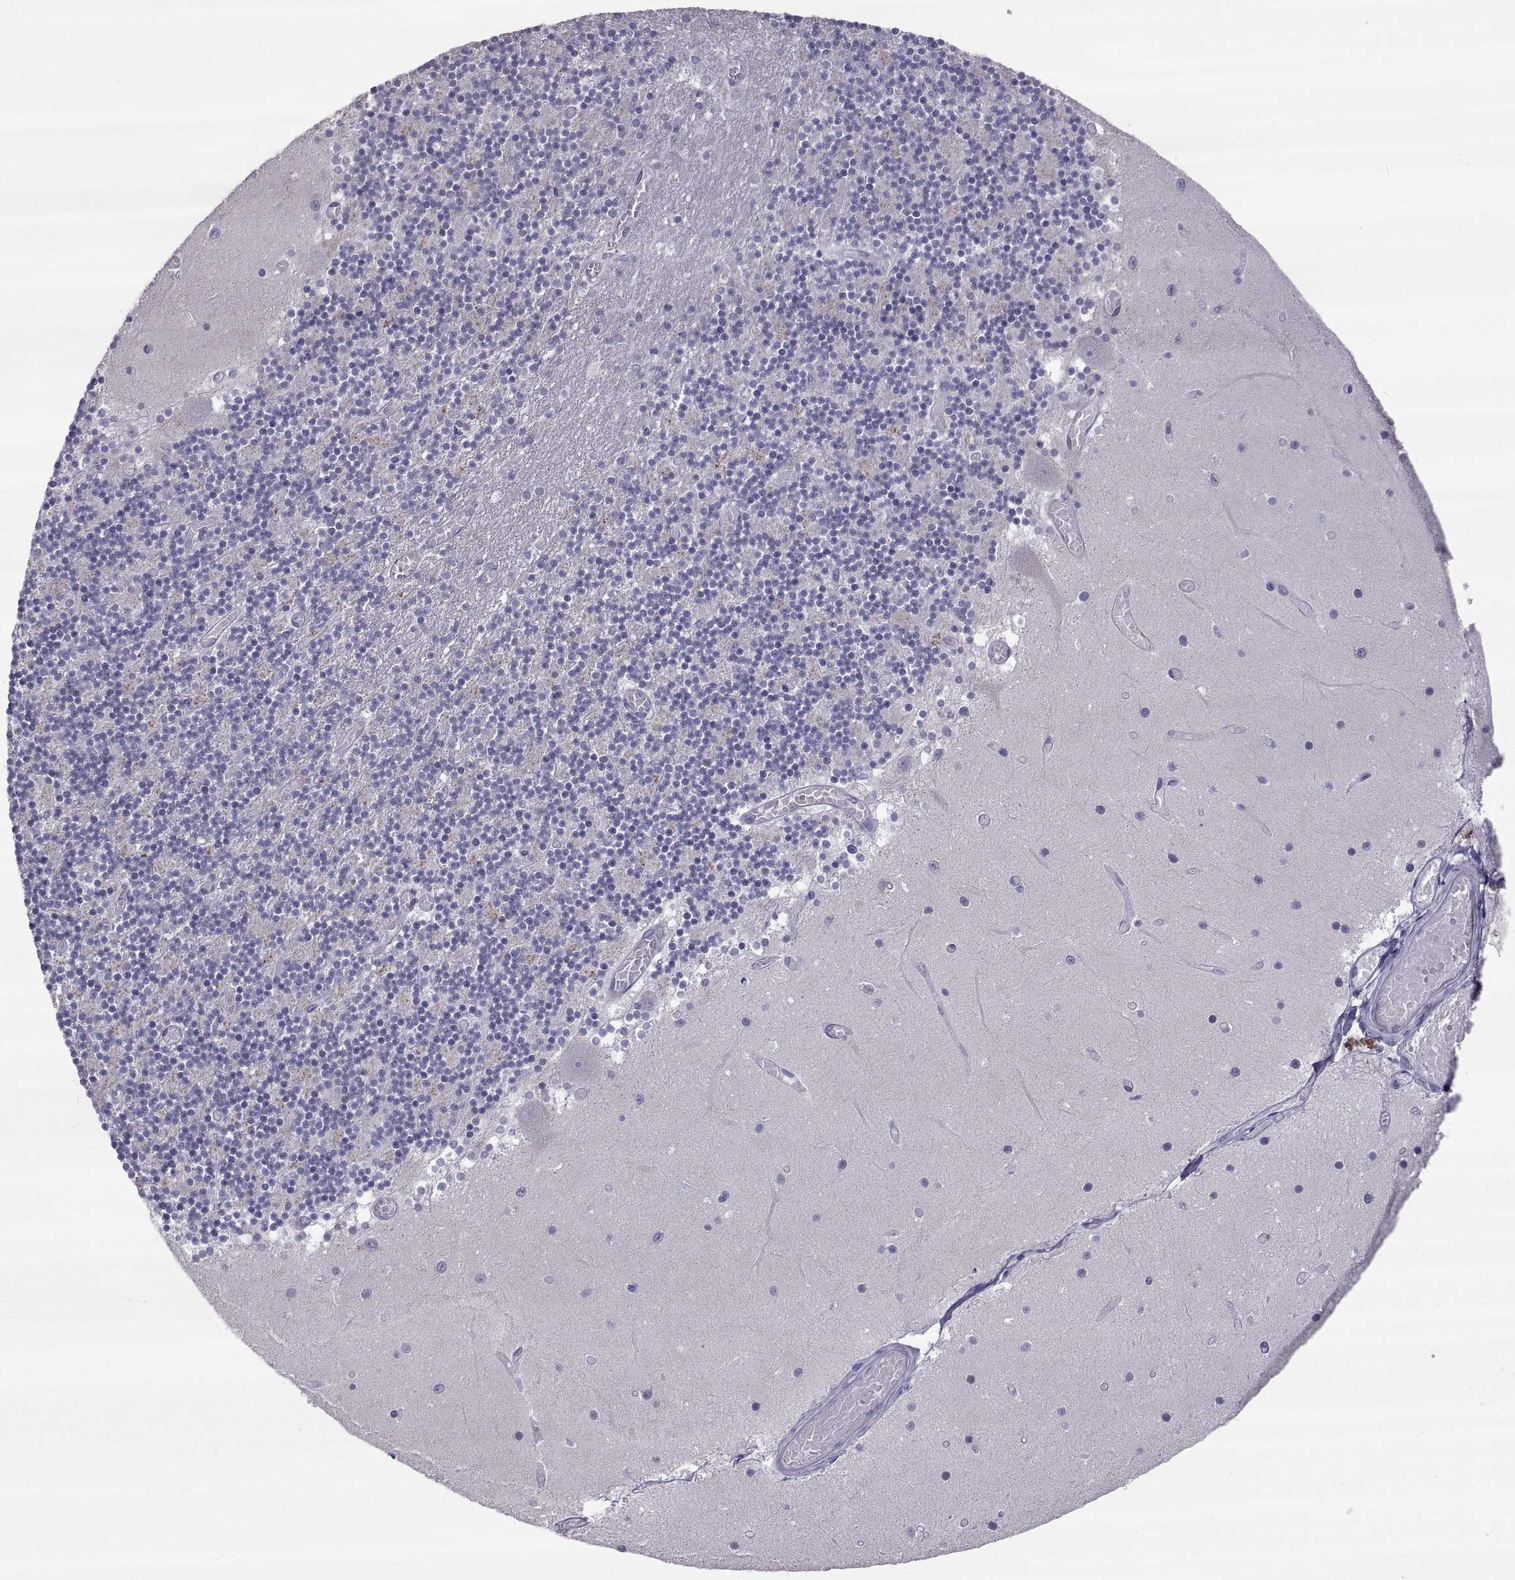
{"staining": {"intensity": "negative", "quantity": "none", "location": "none"}, "tissue": "cerebellum", "cell_type": "Cells in granular layer", "image_type": "normal", "snomed": [{"axis": "morphology", "description": "Normal tissue, NOS"}, {"axis": "topography", "description": "Cerebellum"}], "caption": "IHC histopathology image of normal human cerebellum stained for a protein (brown), which shows no staining in cells in granular layer. (Stains: DAB (3,3'-diaminobenzidine) IHC with hematoxylin counter stain, Microscopy: brightfield microscopy at high magnification).", "gene": "PCSK1N", "patient": {"sex": "female", "age": 28}}